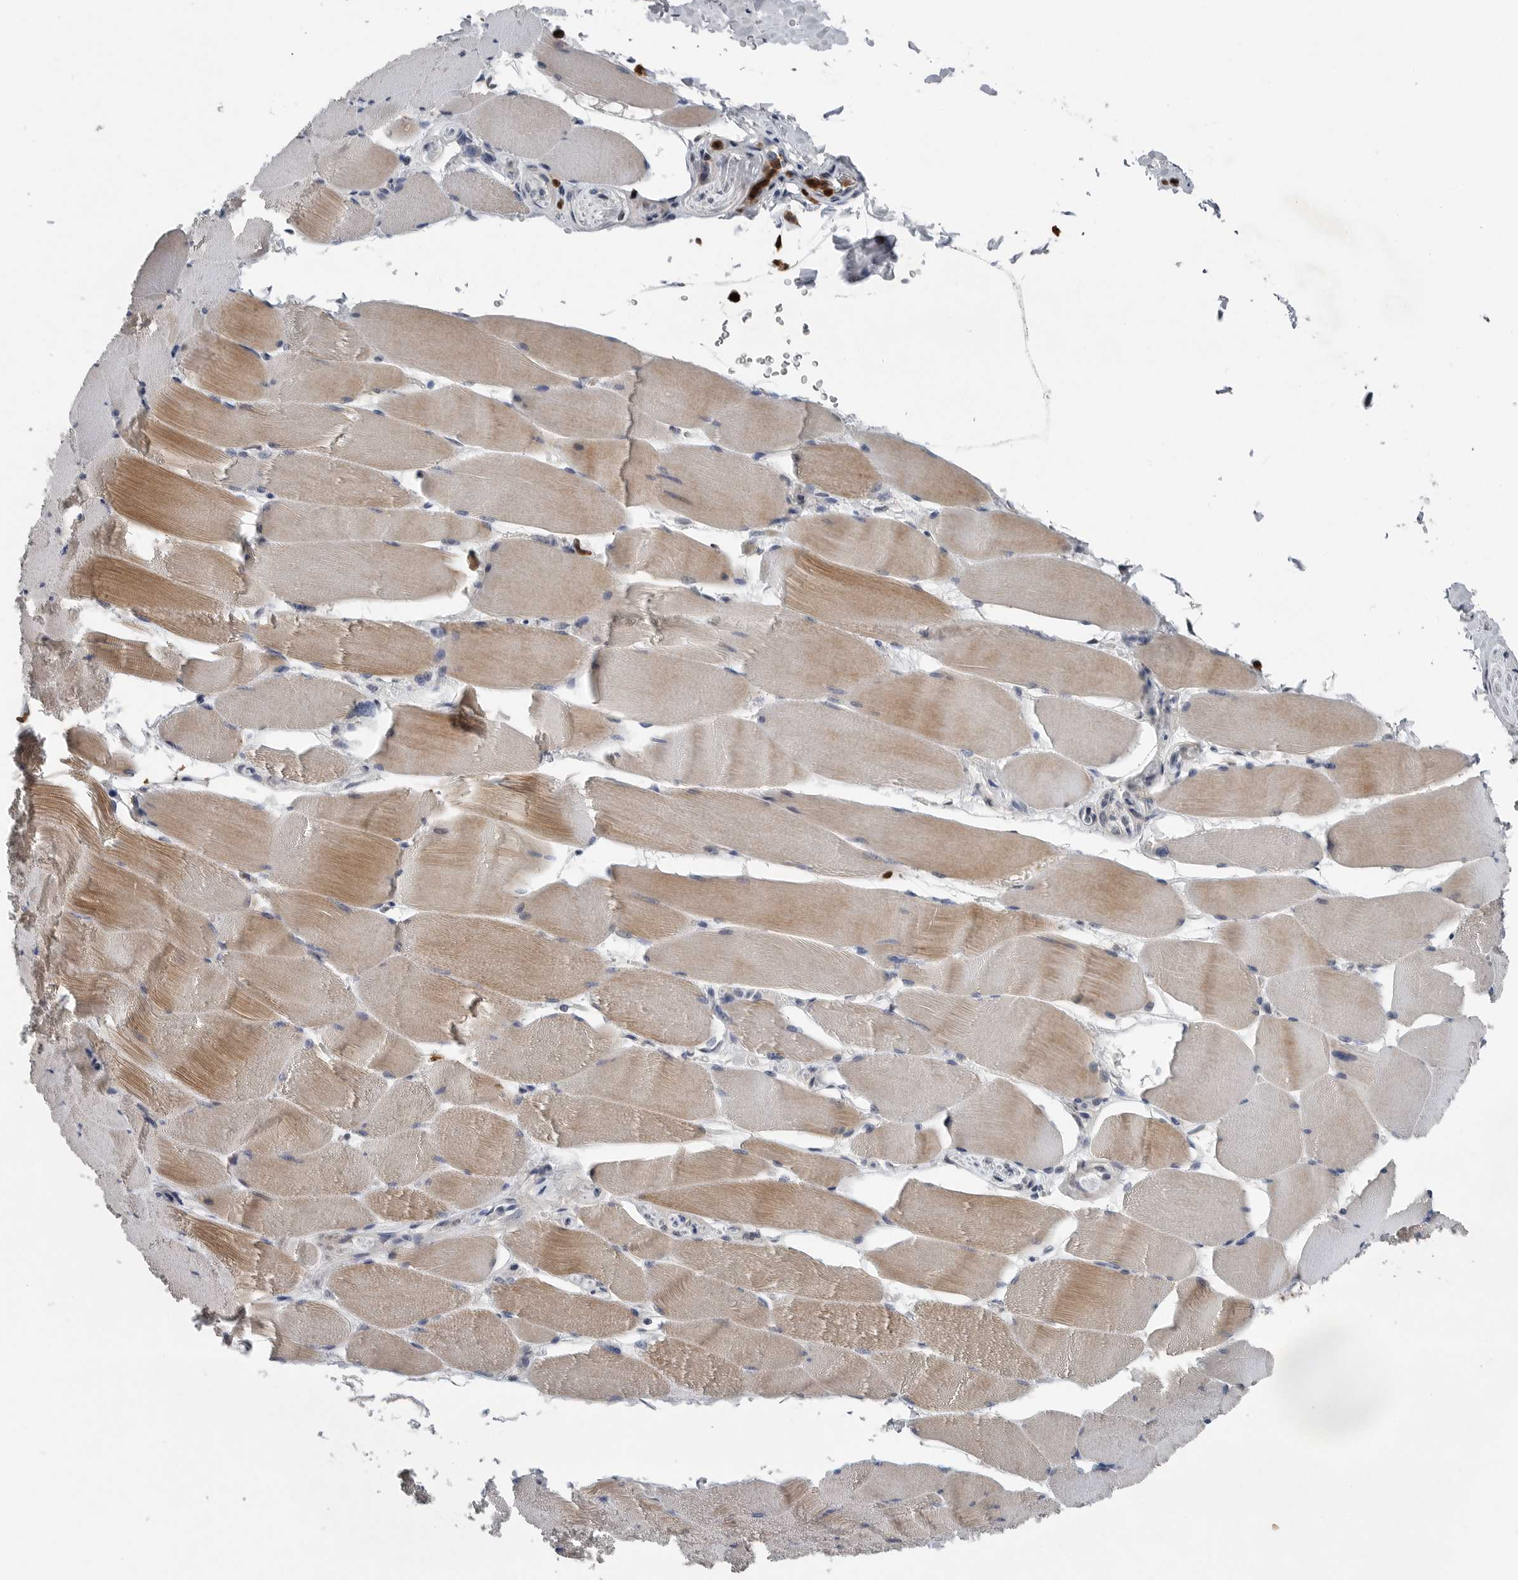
{"staining": {"intensity": "moderate", "quantity": "25%-75%", "location": "cytoplasmic/membranous"}, "tissue": "skeletal muscle", "cell_type": "Myocytes", "image_type": "normal", "snomed": [{"axis": "morphology", "description": "Normal tissue, NOS"}, {"axis": "topography", "description": "Skeletal muscle"}], "caption": "About 25%-75% of myocytes in unremarkable skeletal muscle reveal moderate cytoplasmic/membranous protein expression as visualized by brown immunohistochemical staining.", "gene": "SCP2", "patient": {"sex": "male", "age": 62}}